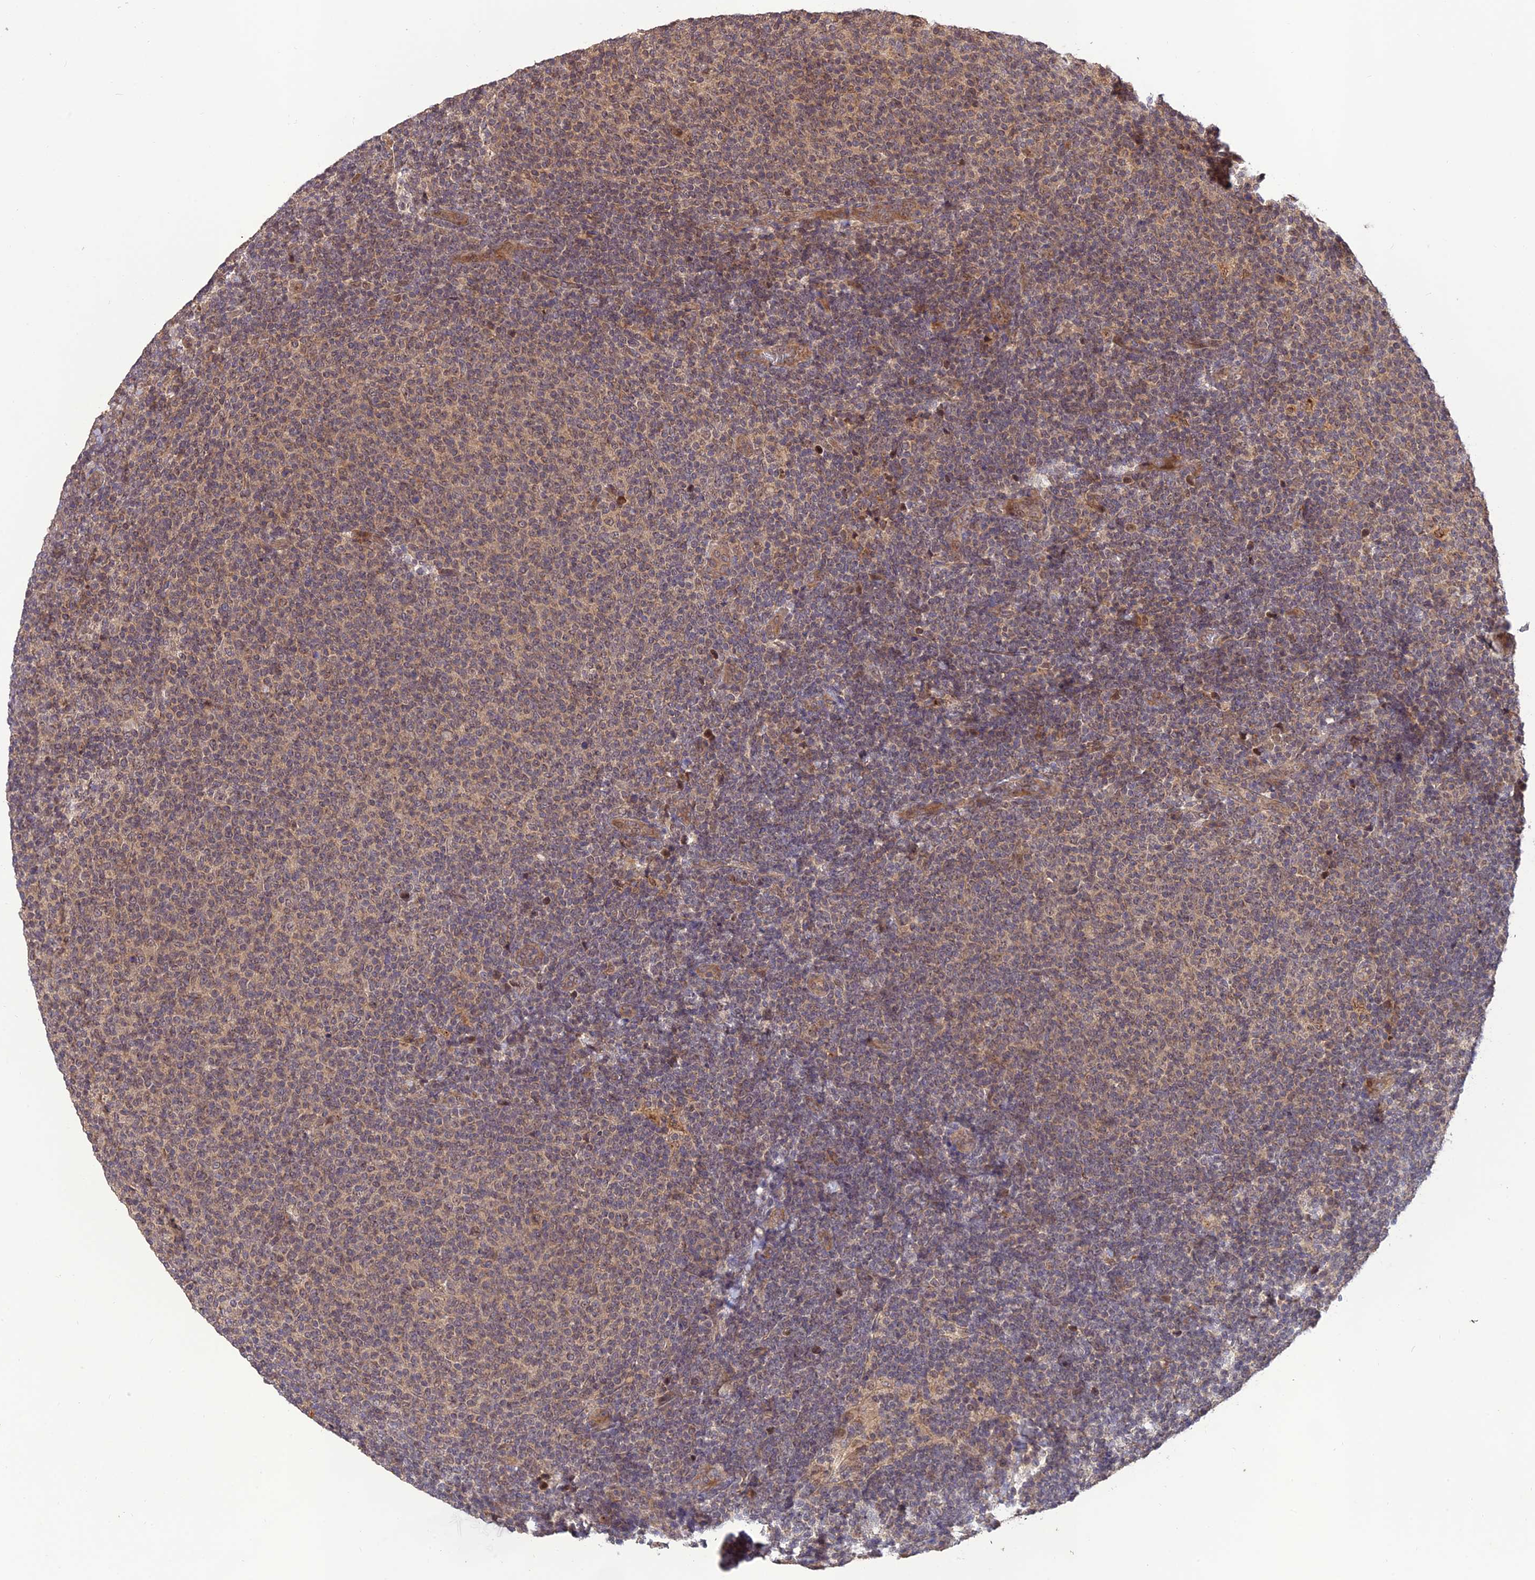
{"staining": {"intensity": "weak", "quantity": "25%-75%", "location": "nuclear"}, "tissue": "lymphoma", "cell_type": "Tumor cells", "image_type": "cancer", "snomed": [{"axis": "morphology", "description": "Malignant lymphoma, non-Hodgkin's type, Low grade"}, {"axis": "topography", "description": "Lymph node"}], "caption": "Immunohistochemistry (IHC) (DAB) staining of human lymphoma reveals weak nuclear protein positivity in about 25%-75% of tumor cells. (Stains: DAB in brown, nuclei in blue, Microscopy: brightfield microscopy at high magnification).", "gene": "REV1", "patient": {"sex": "male", "age": 66}}